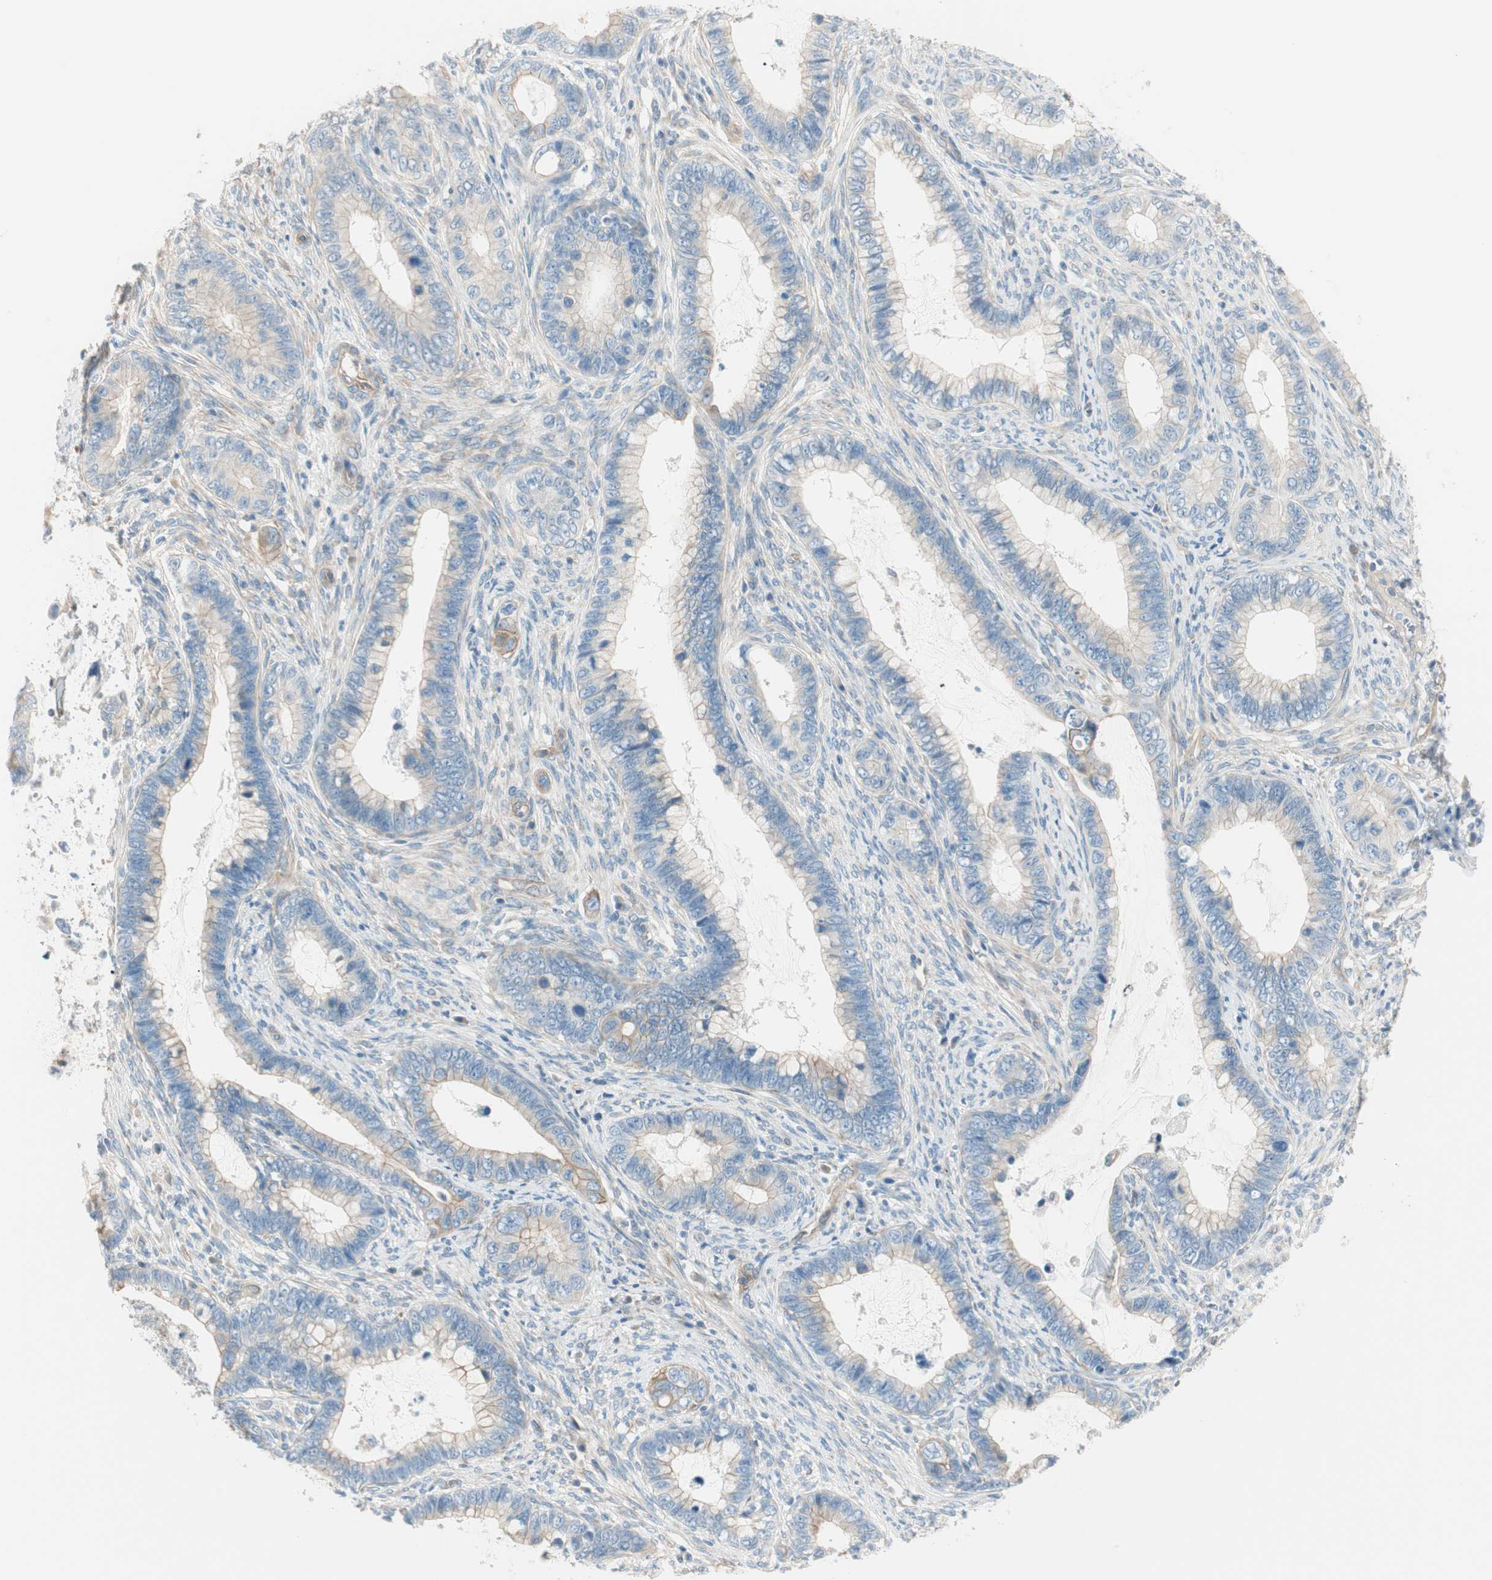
{"staining": {"intensity": "weak", "quantity": ">75%", "location": "cytoplasmic/membranous"}, "tissue": "cervical cancer", "cell_type": "Tumor cells", "image_type": "cancer", "snomed": [{"axis": "morphology", "description": "Adenocarcinoma, NOS"}, {"axis": "topography", "description": "Cervix"}], "caption": "Cervical cancer (adenocarcinoma) stained with immunohistochemistry (IHC) exhibits weak cytoplasmic/membranous staining in about >75% of tumor cells. Immunohistochemistry (ihc) stains the protein in brown and the nuclei are stained blue.", "gene": "CDK3", "patient": {"sex": "female", "age": 44}}